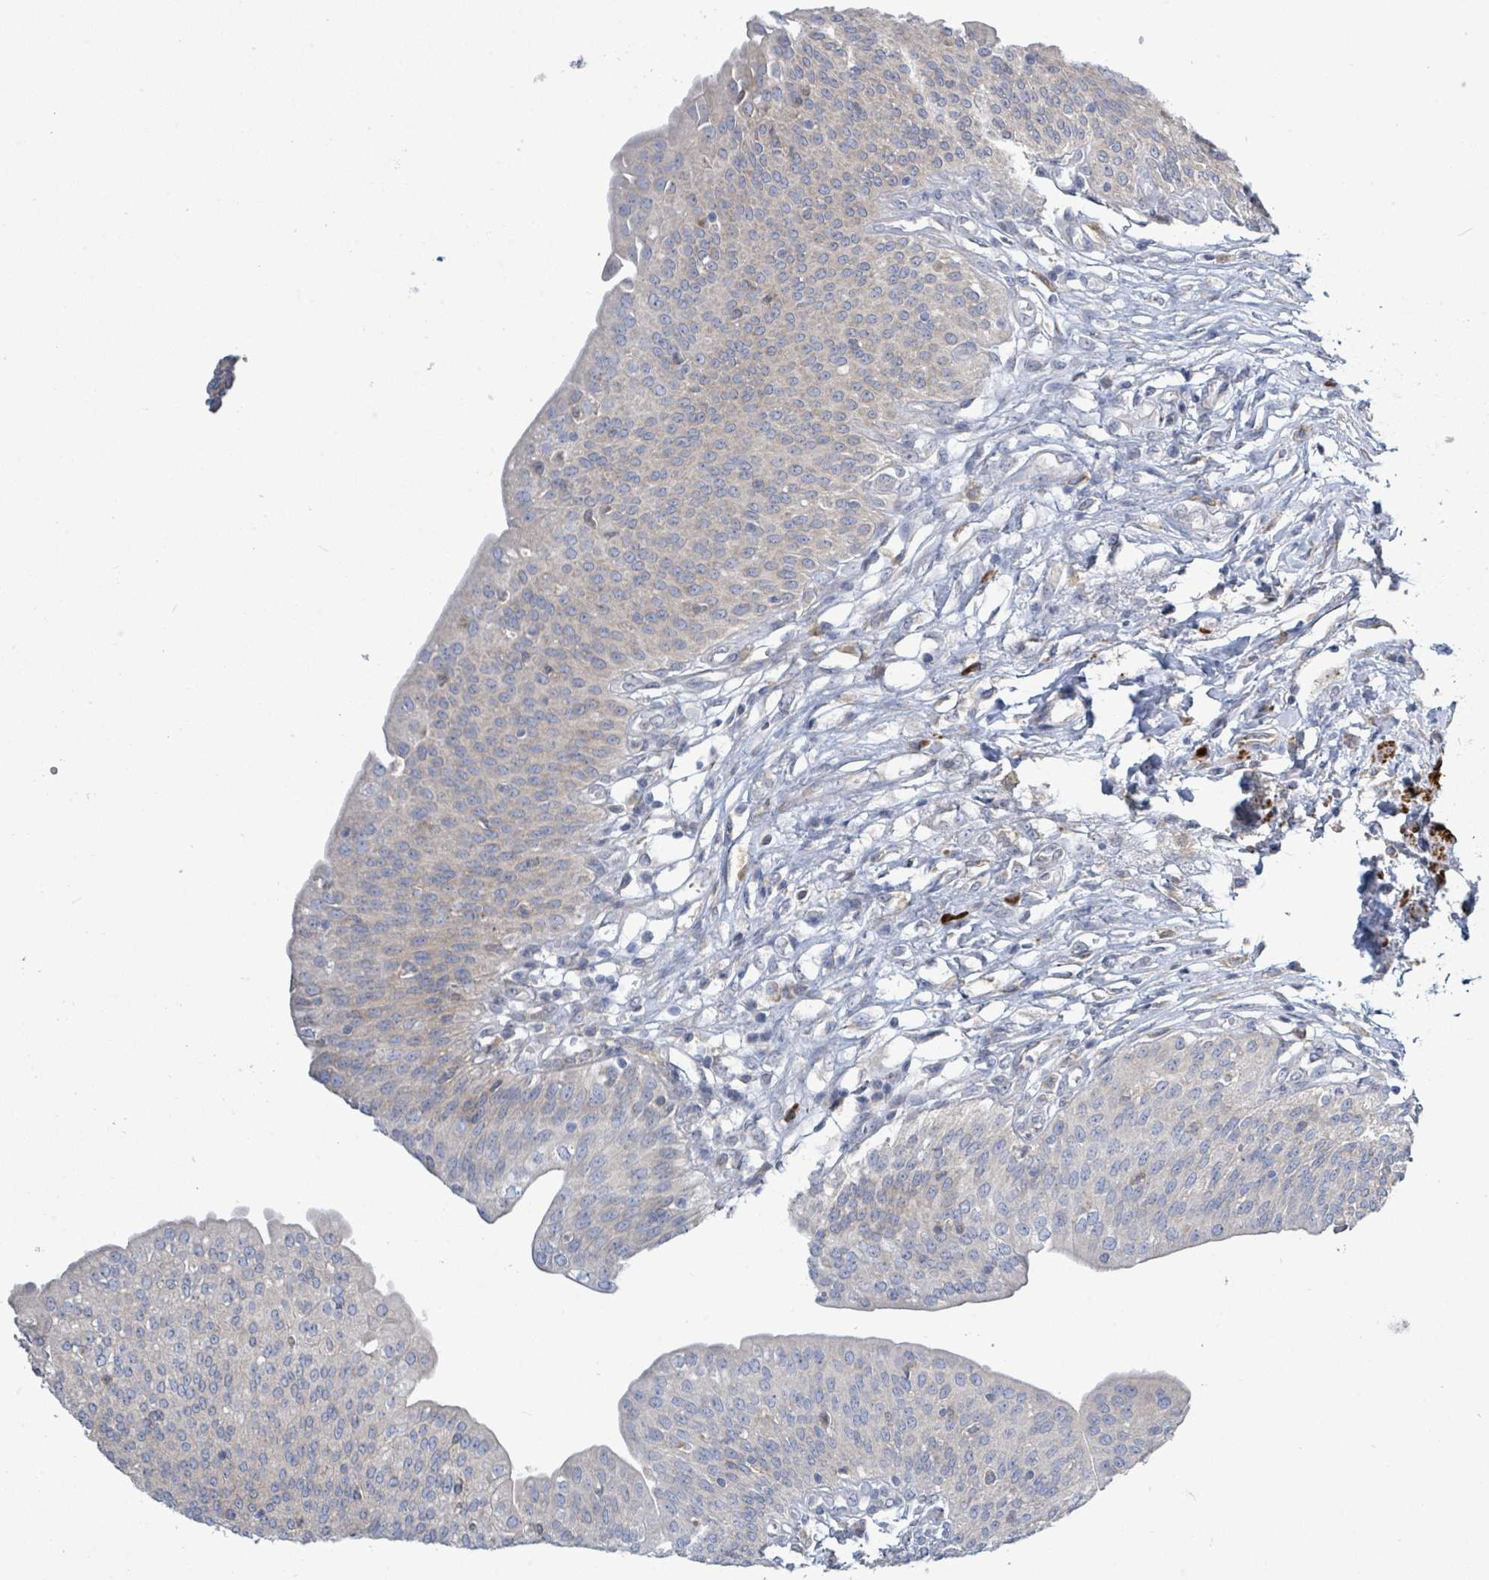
{"staining": {"intensity": "weak", "quantity": "<25%", "location": "cytoplasmic/membranous"}, "tissue": "urothelial cancer", "cell_type": "Tumor cells", "image_type": "cancer", "snomed": [{"axis": "morphology", "description": "Urothelial carcinoma, High grade"}, {"axis": "topography", "description": "Urinary bladder"}], "caption": "DAB immunohistochemical staining of human urothelial carcinoma (high-grade) displays no significant staining in tumor cells. (DAB immunohistochemistry (IHC), high magnification).", "gene": "SIRPB1", "patient": {"sex": "female", "age": 79}}